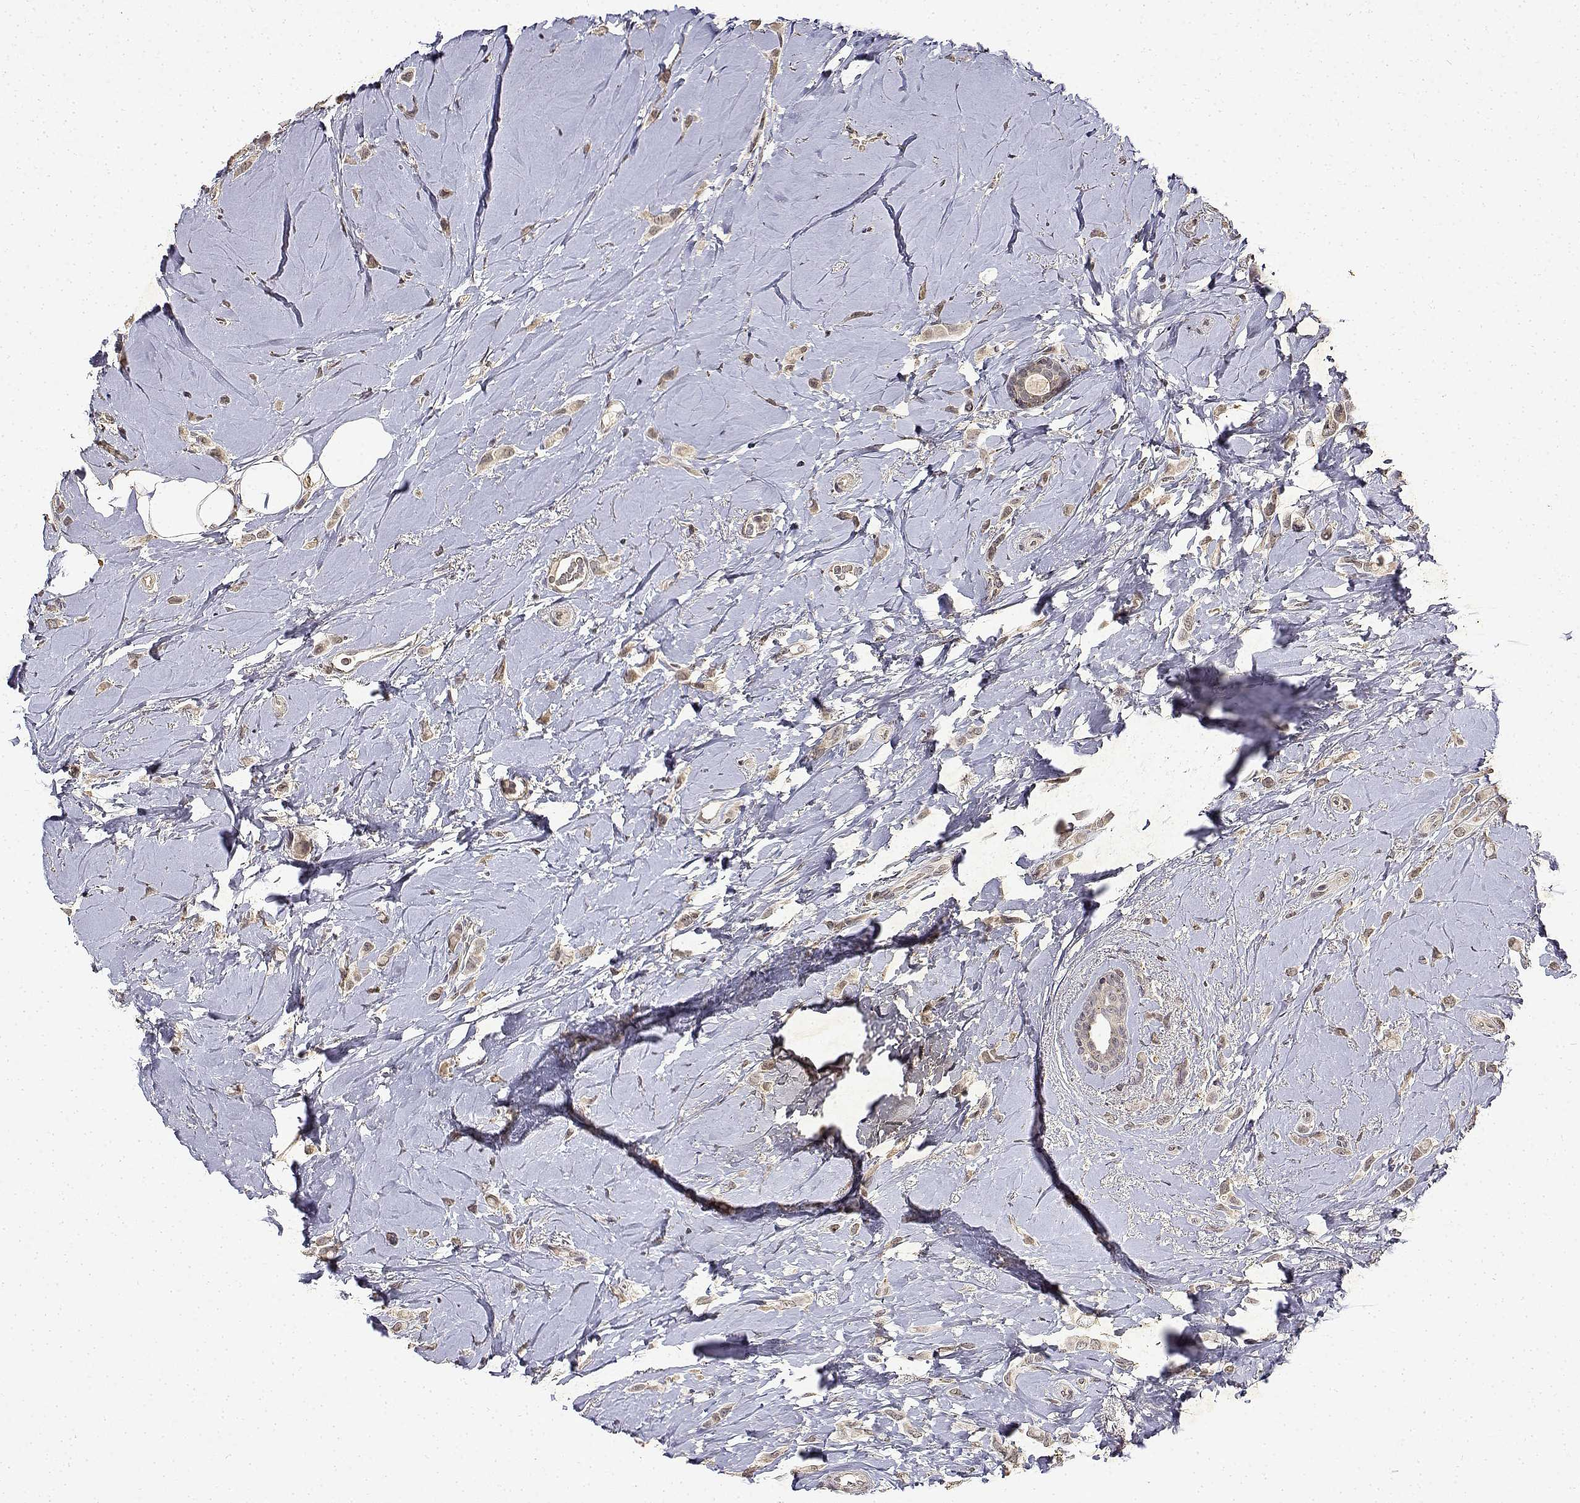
{"staining": {"intensity": "weak", "quantity": ">75%", "location": "cytoplasmic/membranous"}, "tissue": "breast cancer", "cell_type": "Tumor cells", "image_type": "cancer", "snomed": [{"axis": "morphology", "description": "Lobular carcinoma"}, {"axis": "topography", "description": "Breast"}], "caption": "Tumor cells display low levels of weak cytoplasmic/membranous positivity in about >75% of cells in human breast lobular carcinoma.", "gene": "BDNF", "patient": {"sex": "female", "age": 66}}